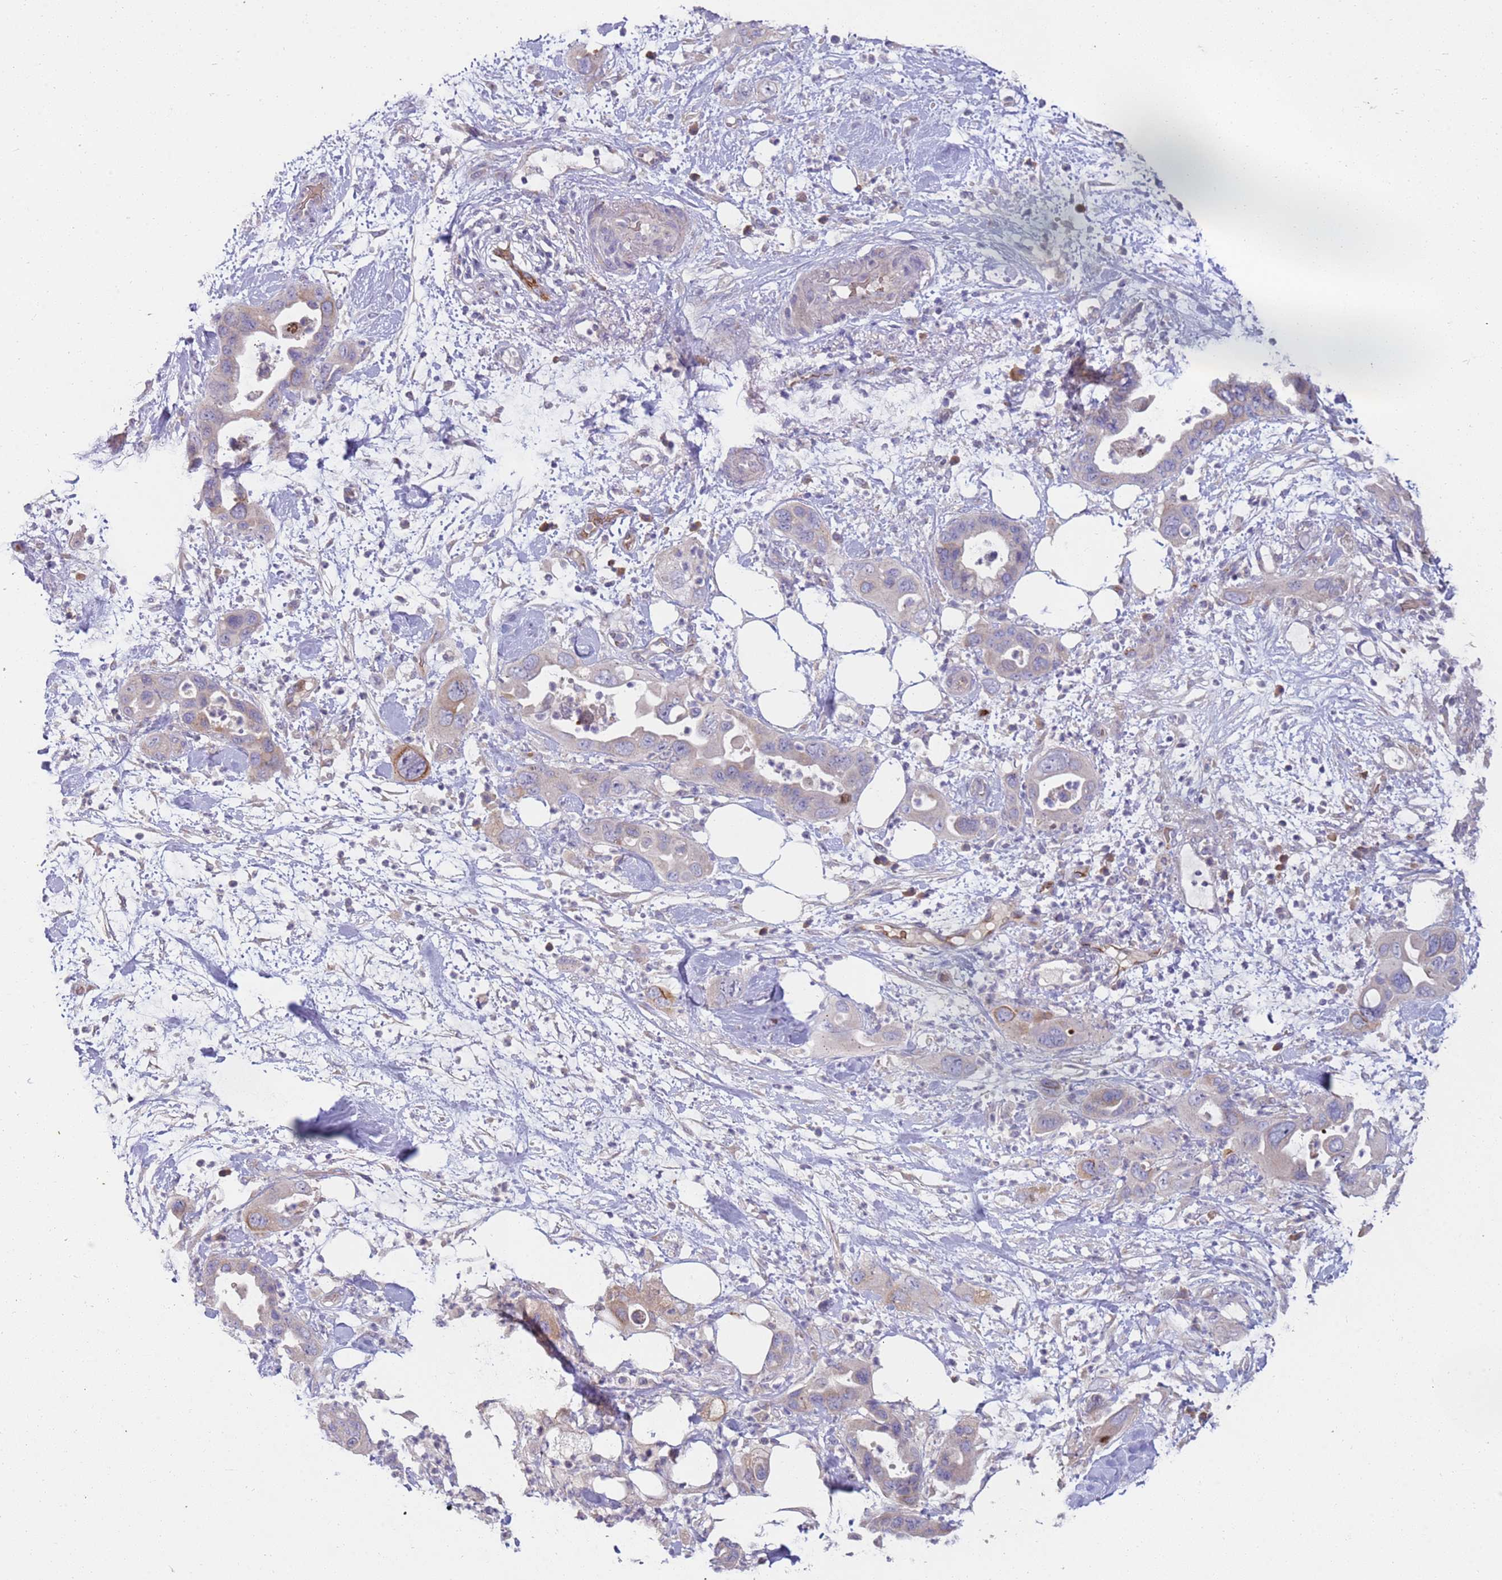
{"staining": {"intensity": "weak", "quantity": "25%-75%", "location": "cytoplasmic/membranous"}, "tissue": "pancreatic cancer", "cell_type": "Tumor cells", "image_type": "cancer", "snomed": [{"axis": "morphology", "description": "Adenocarcinoma, NOS"}, {"axis": "topography", "description": "Pancreas"}], "caption": "Protein positivity by immunohistochemistry (IHC) displays weak cytoplasmic/membranous staining in about 25%-75% of tumor cells in adenocarcinoma (pancreatic).", "gene": "NMUR2", "patient": {"sex": "female", "age": 71}}